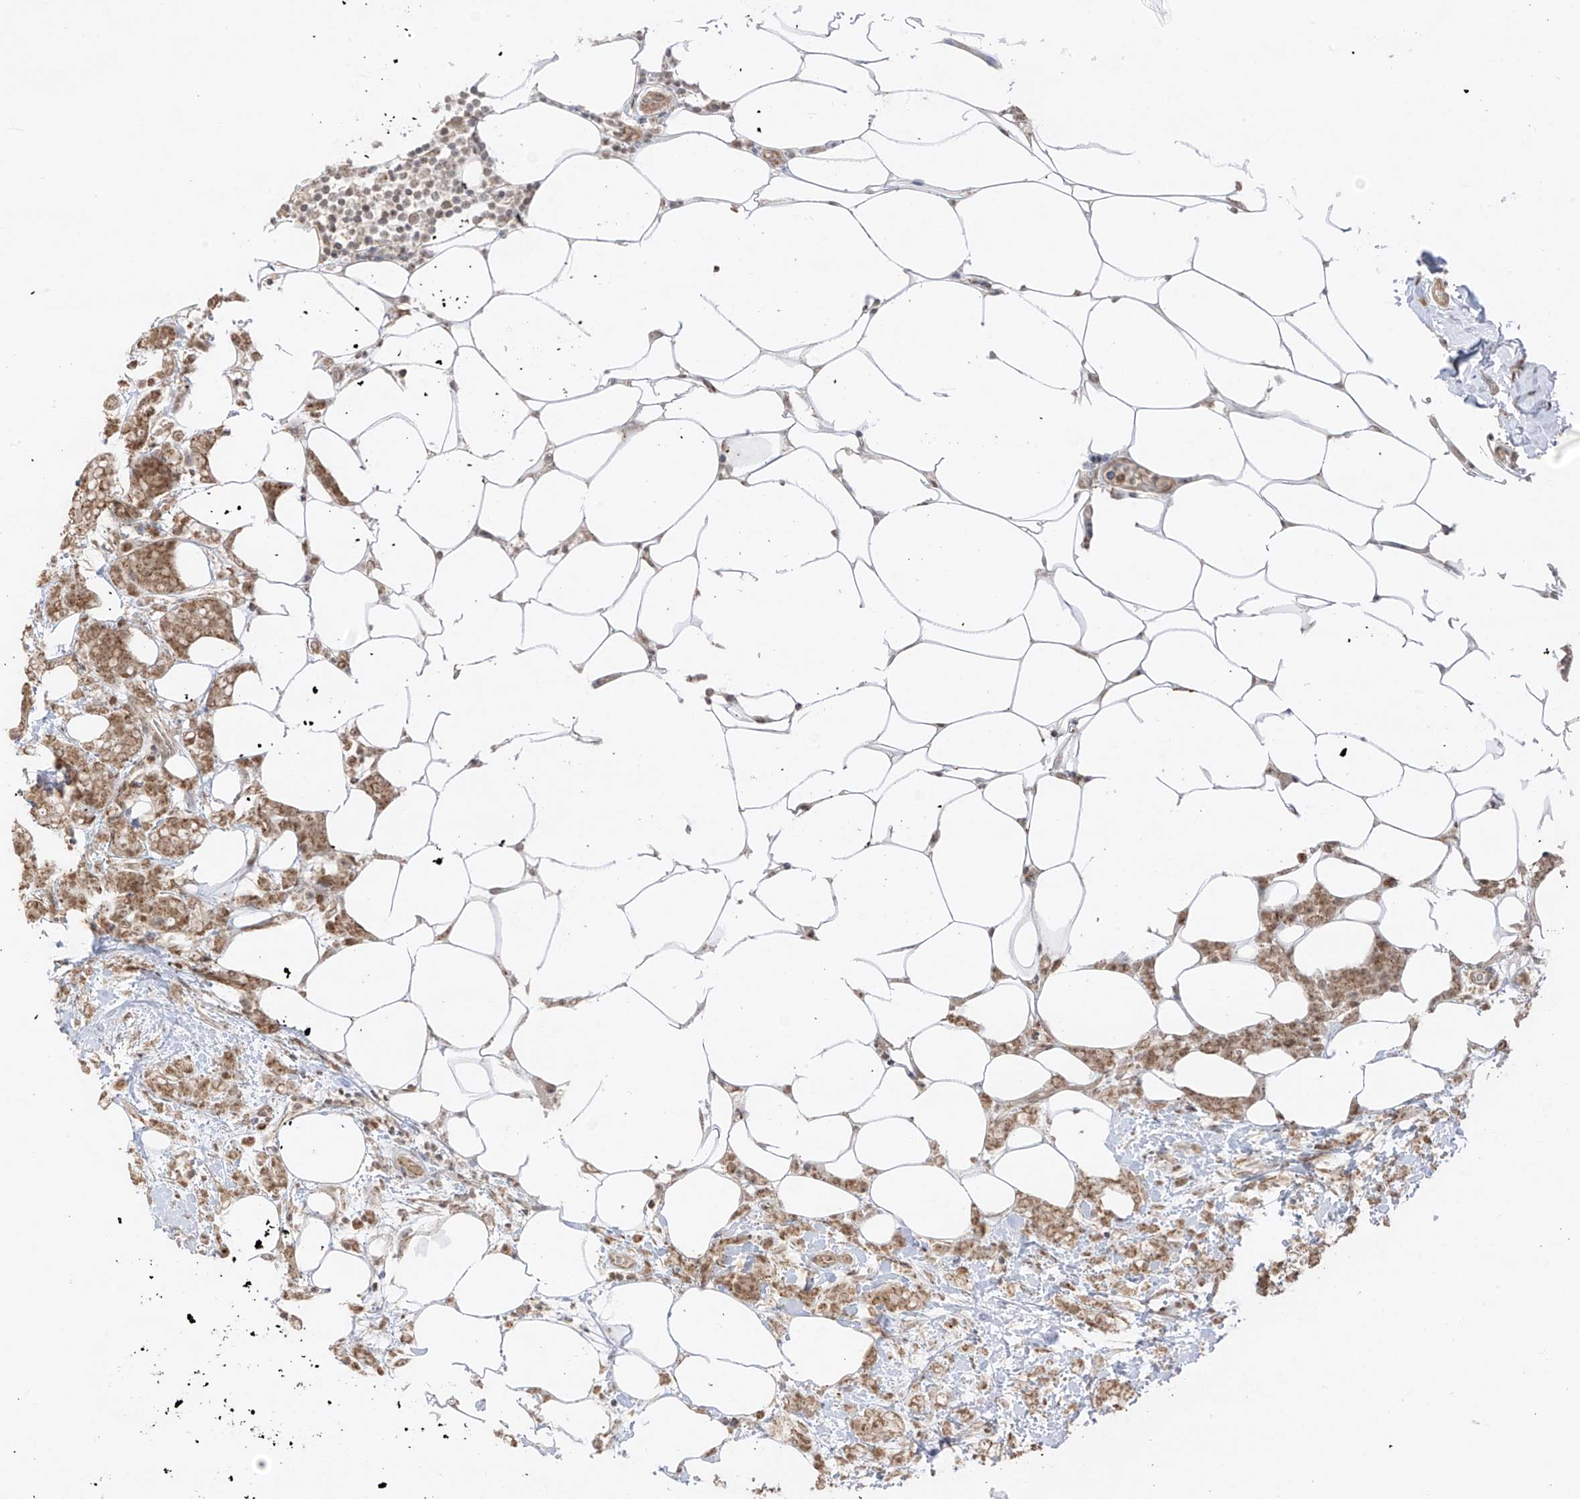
{"staining": {"intensity": "moderate", "quantity": ">75%", "location": "cytoplasmic/membranous,nuclear"}, "tissue": "breast cancer", "cell_type": "Tumor cells", "image_type": "cancer", "snomed": [{"axis": "morphology", "description": "Lobular carcinoma"}, {"axis": "topography", "description": "Breast"}], "caption": "Immunohistochemistry image of neoplastic tissue: breast lobular carcinoma stained using immunohistochemistry displays medium levels of moderate protein expression localized specifically in the cytoplasmic/membranous and nuclear of tumor cells, appearing as a cytoplasmic/membranous and nuclear brown color.", "gene": "N4BP3", "patient": {"sex": "female", "age": 58}}